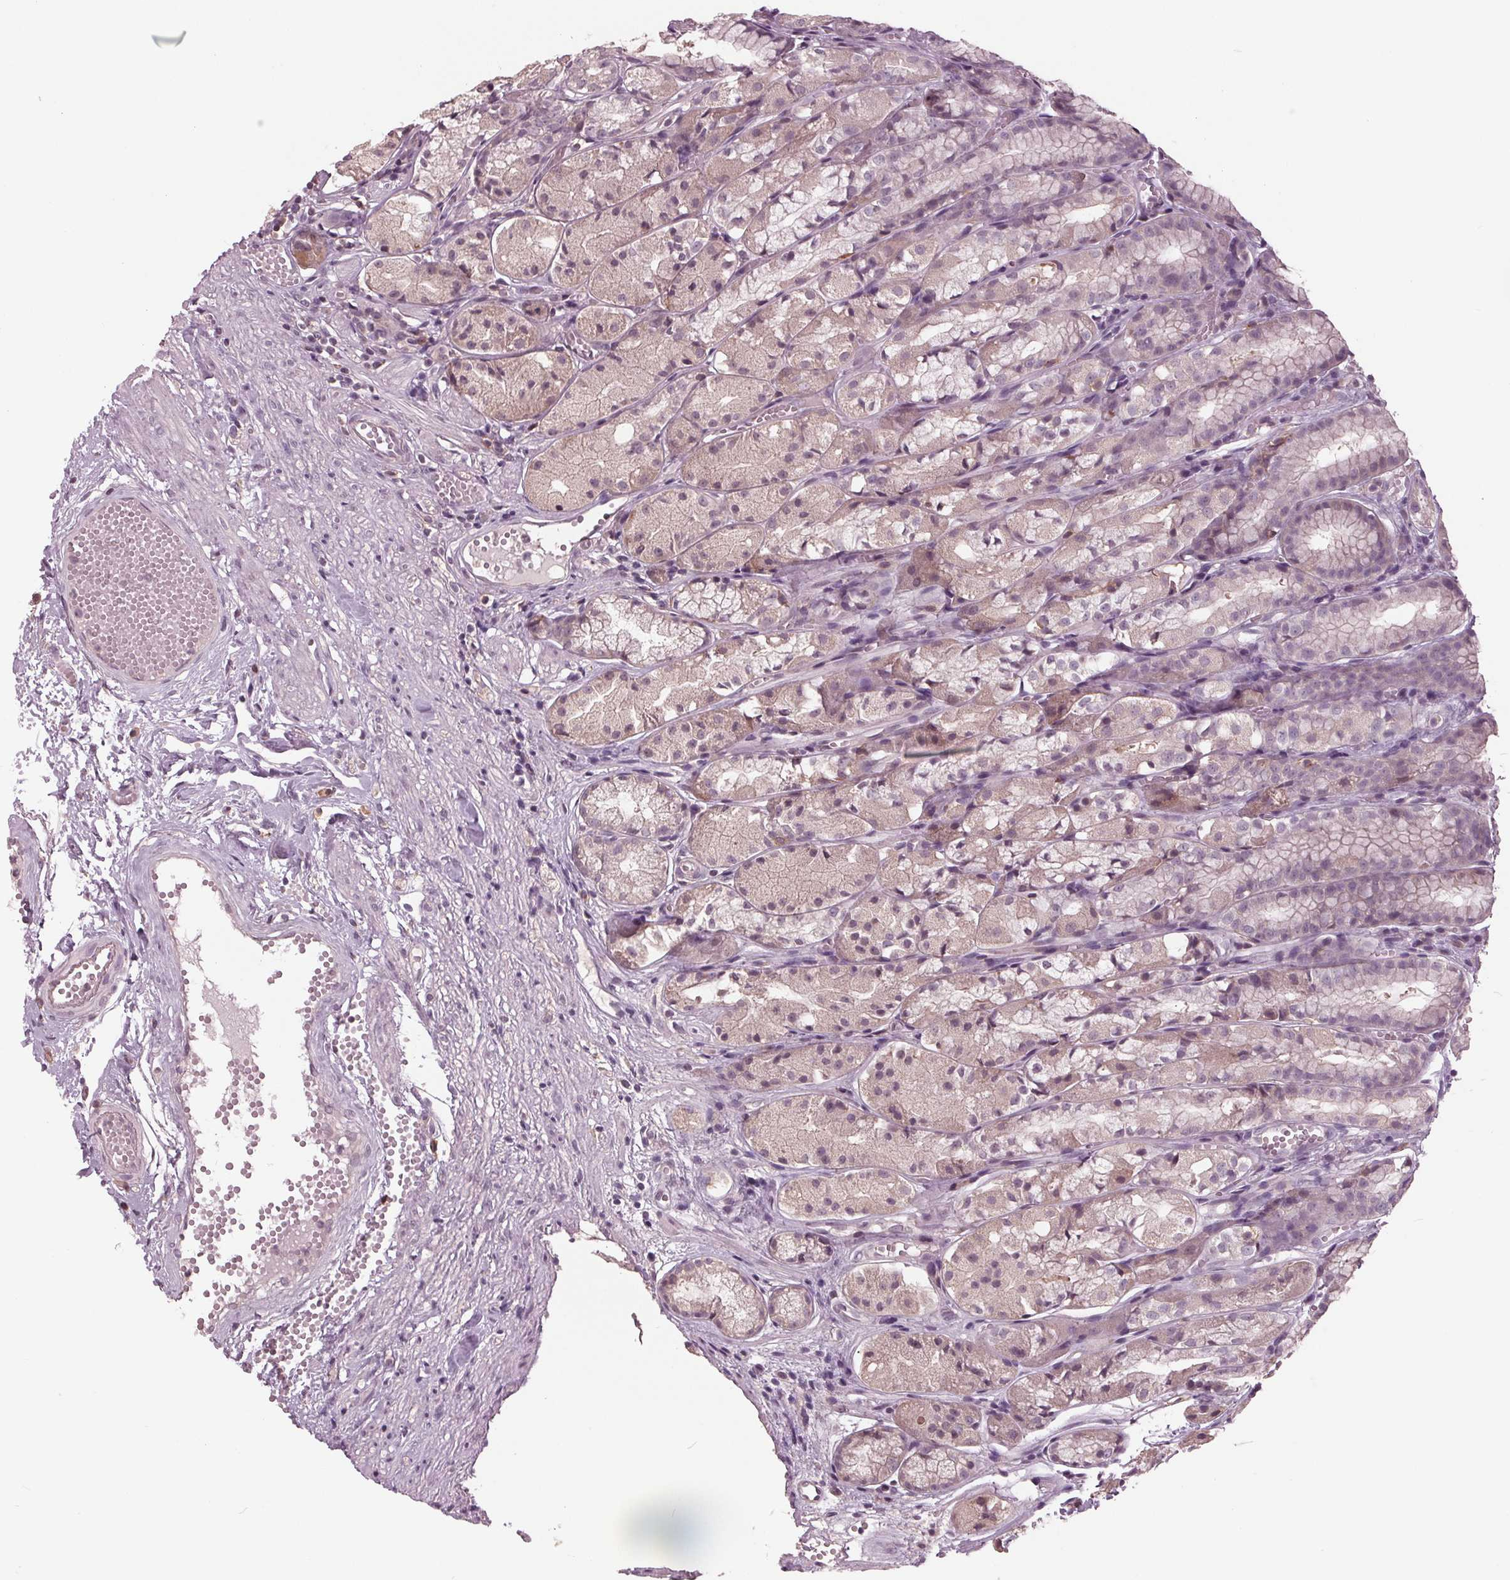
{"staining": {"intensity": "weak", "quantity": "<25%", "location": "cytoplasmic/membranous"}, "tissue": "stomach", "cell_type": "Glandular cells", "image_type": "normal", "snomed": [{"axis": "morphology", "description": "Normal tissue, NOS"}, {"axis": "topography", "description": "Stomach"}], "caption": "Photomicrograph shows no protein positivity in glandular cells of unremarkable stomach. (DAB (3,3'-diaminobenzidine) IHC visualized using brightfield microscopy, high magnification).", "gene": "SIGLEC6", "patient": {"sex": "male", "age": 70}}